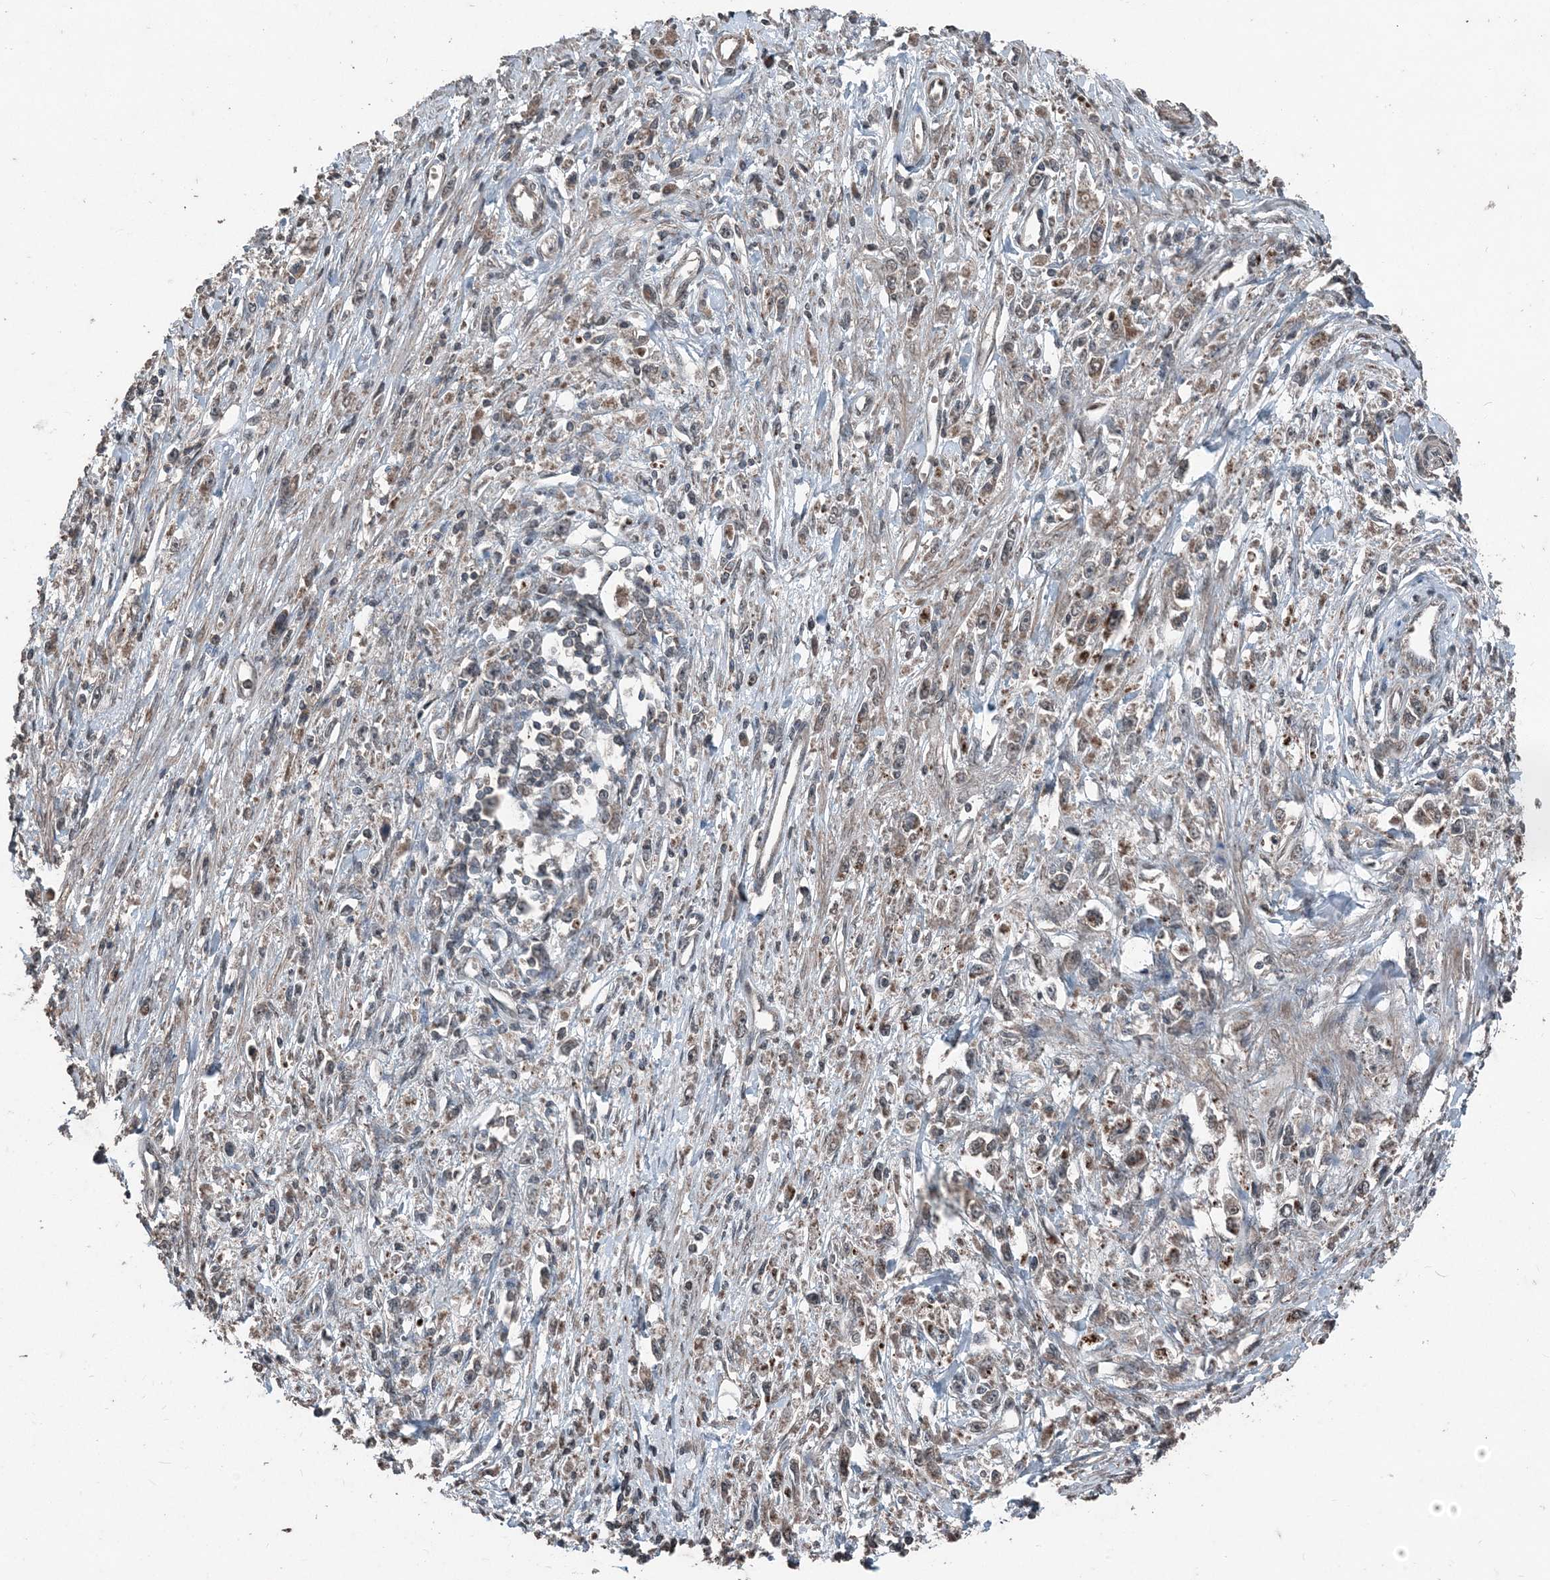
{"staining": {"intensity": "weak", "quantity": "<25%", "location": "cytoplasmic/membranous"}, "tissue": "stomach cancer", "cell_type": "Tumor cells", "image_type": "cancer", "snomed": [{"axis": "morphology", "description": "Adenocarcinoma, NOS"}, {"axis": "topography", "description": "Stomach"}], "caption": "Tumor cells are negative for protein expression in human adenocarcinoma (stomach).", "gene": "CFL1", "patient": {"sex": "female", "age": 59}}